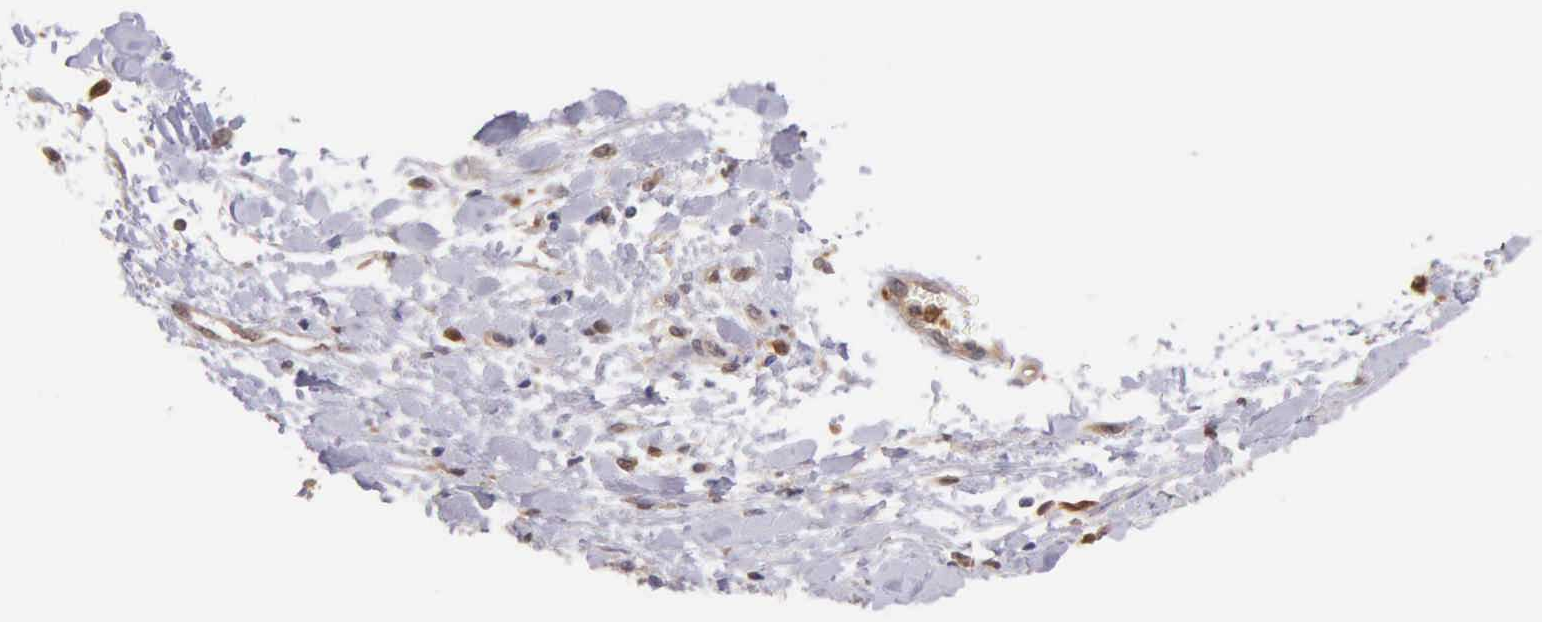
{"staining": {"intensity": "negative", "quantity": "none", "location": "none"}, "tissue": "cervical cancer", "cell_type": "Tumor cells", "image_type": "cancer", "snomed": [{"axis": "morphology", "description": "Squamous cell carcinoma, NOS"}, {"axis": "topography", "description": "Cervix"}], "caption": "Immunohistochemistry (IHC) of cervical cancer (squamous cell carcinoma) shows no positivity in tumor cells.", "gene": "BID", "patient": {"sex": "female", "age": 41}}